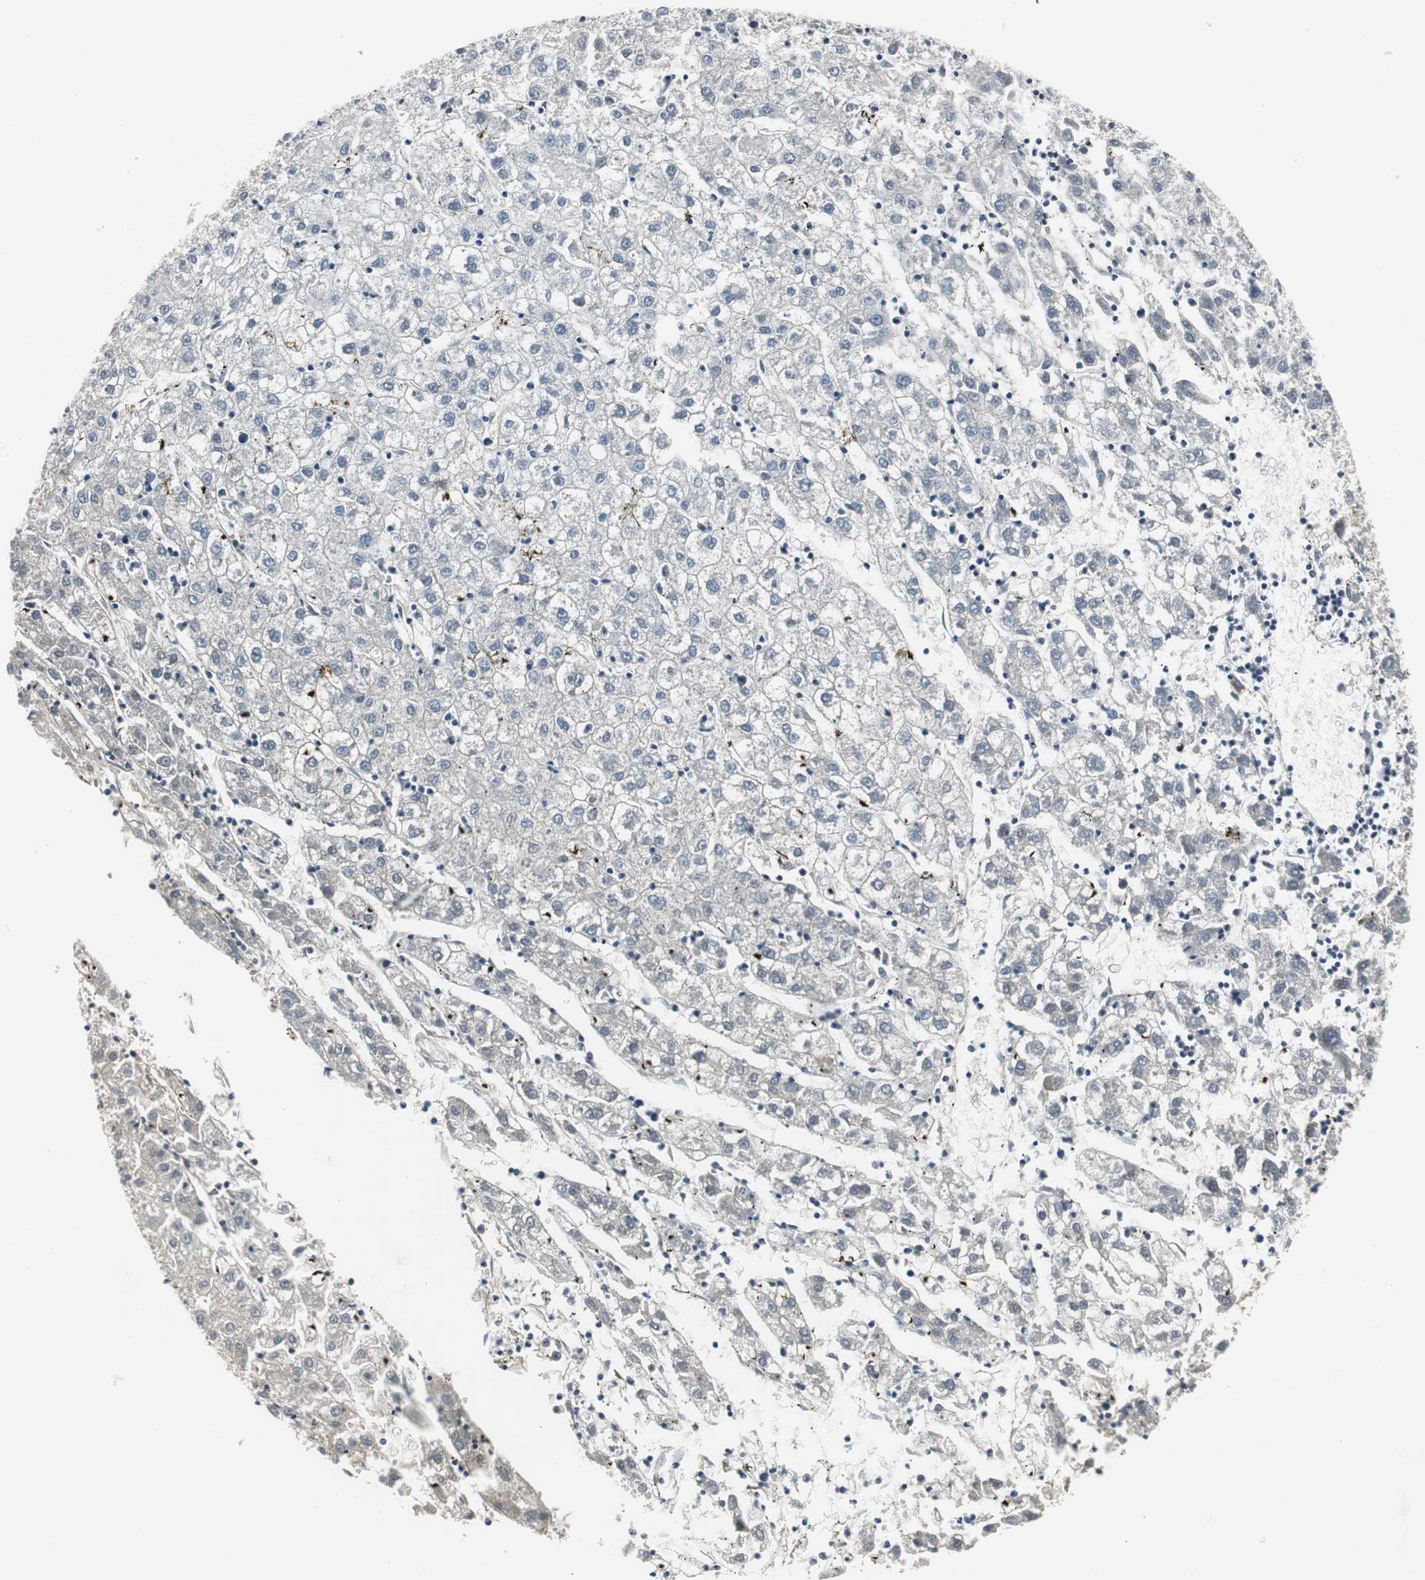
{"staining": {"intensity": "negative", "quantity": "none", "location": "none"}, "tissue": "liver cancer", "cell_type": "Tumor cells", "image_type": "cancer", "snomed": [{"axis": "morphology", "description": "Carcinoma, Hepatocellular, NOS"}, {"axis": "topography", "description": "Liver"}], "caption": "Tumor cells are negative for protein expression in human hepatocellular carcinoma (liver).", "gene": "SCYL3", "patient": {"sex": "male", "age": 72}}